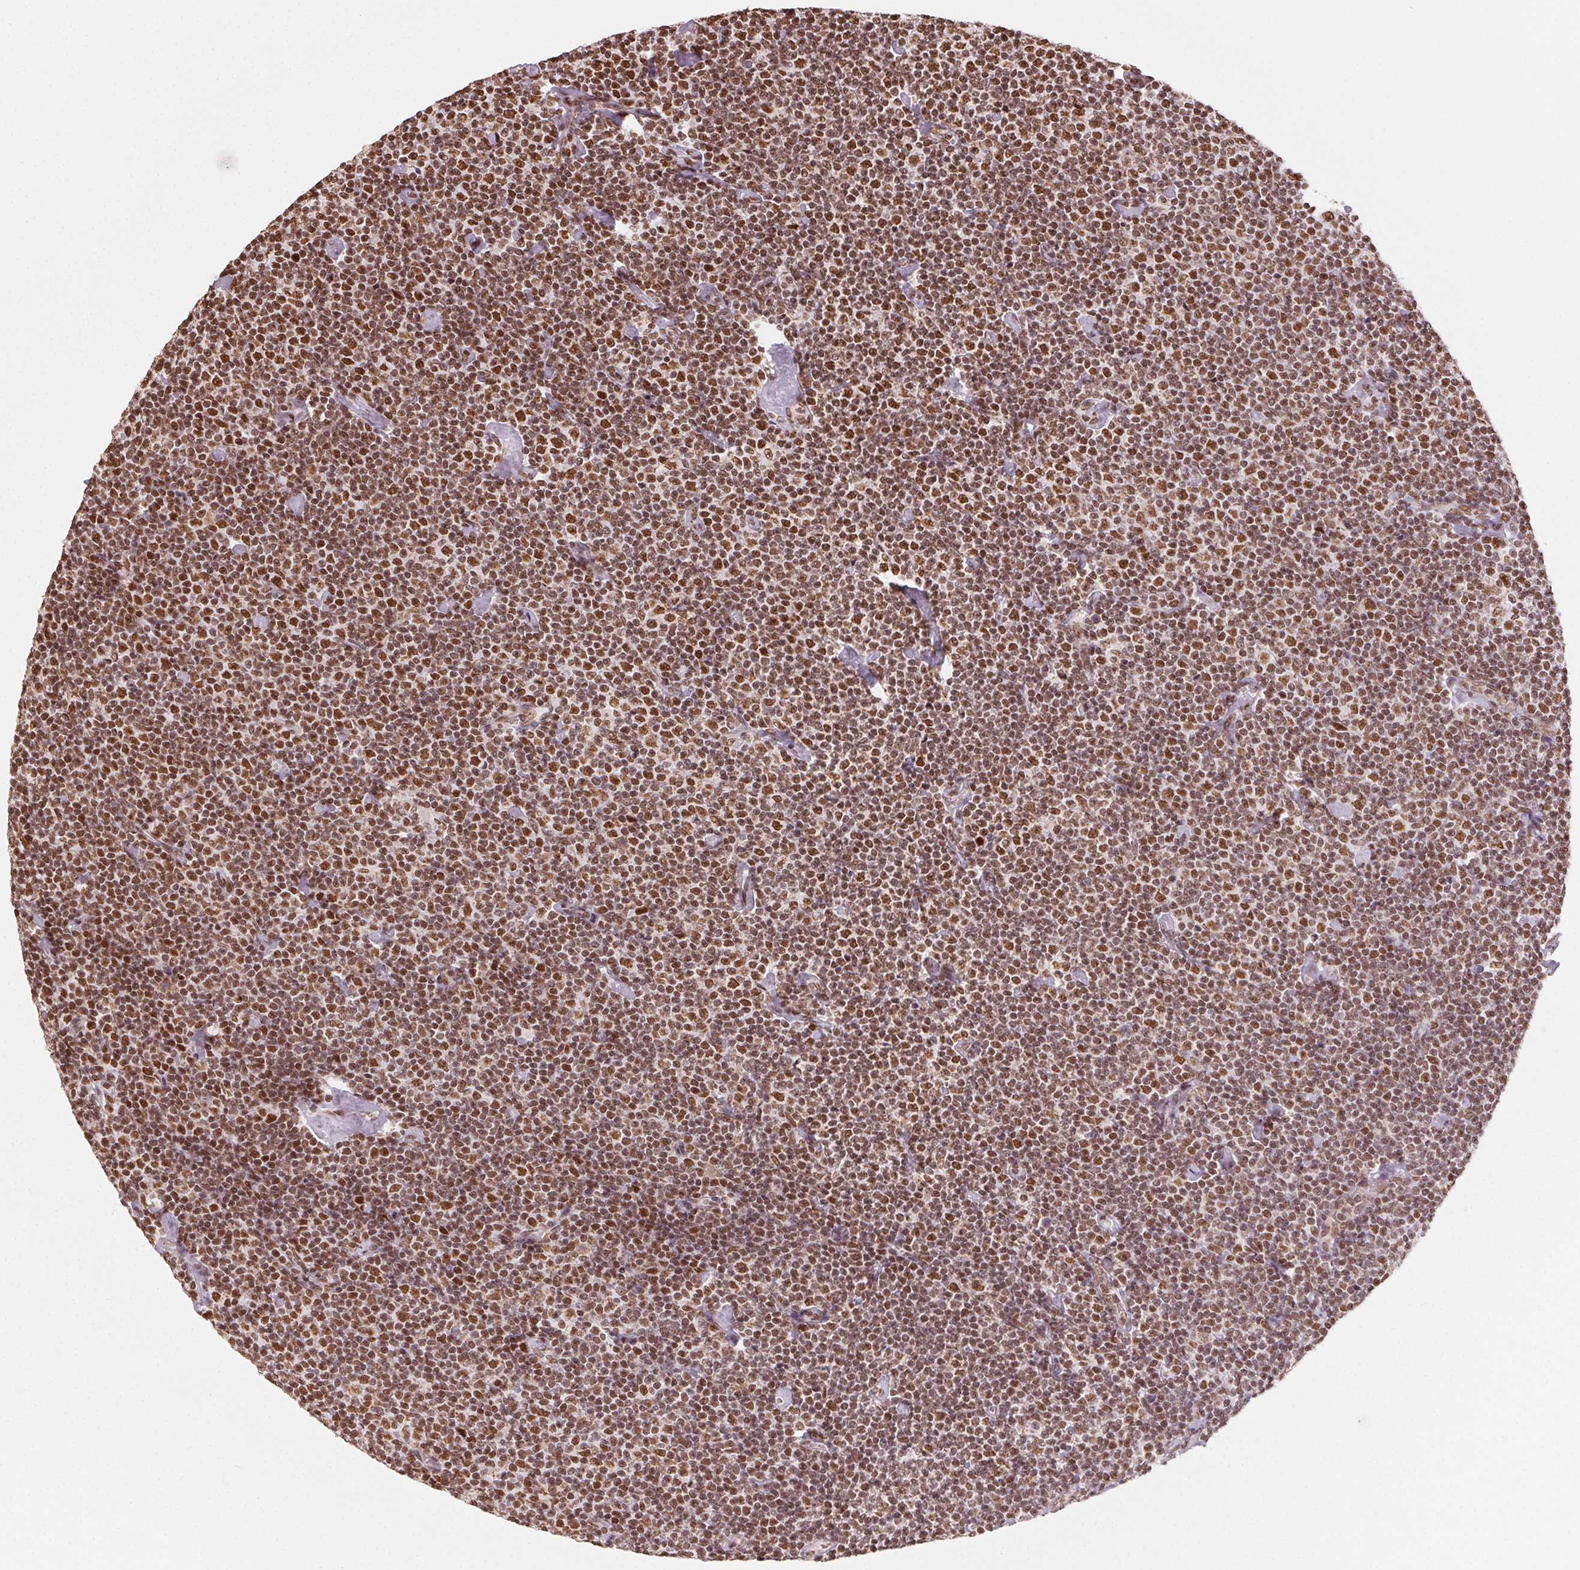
{"staining": {"intensity": "strong", "quantity": ">75%", "location": "nuclear"}, "tissue": "lymphoma", "cell_type": "Tumor cells", "image_type": "cancer", "snomed": [{"axis": "morphology", "description": "Malignant lymphoma, non-Hodgkin's type, Low grade"}, {"axis": "topography", "description": "Lymph node"}], "caption": "DAB immunohistochemical staining of low-grade malignant lymphoma, non-Hodgkin's type reveals strong nuclear protein positivity in about >75% of tumor cells.", "gene": "TOPORS", "patient": {"sex": "male", "age": 81}}